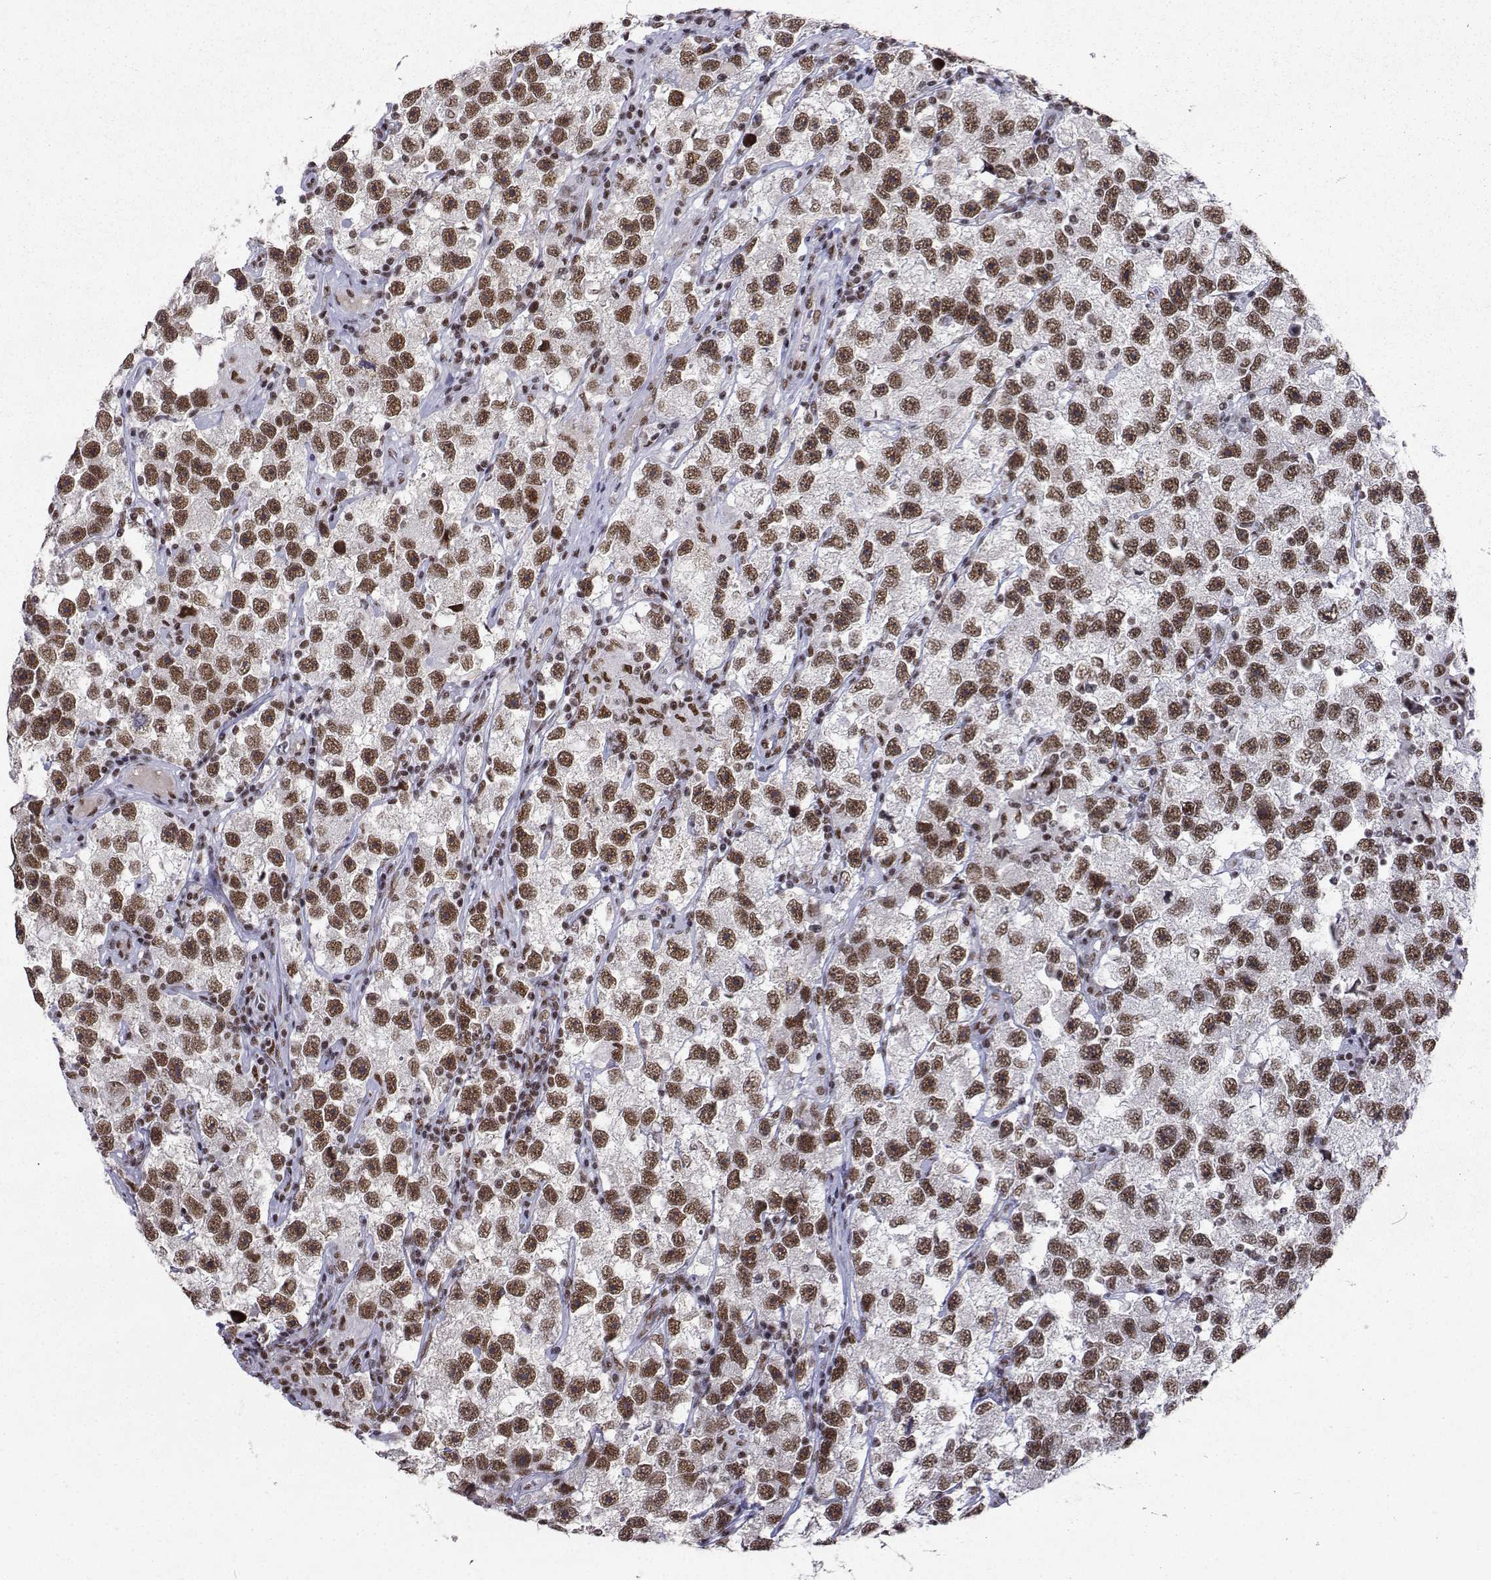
{"staining": {"intensity": "moderate", "quantity": ">75%", "location": "nuclear"}, "tissue": "testis cancer", "cell_type": "Tumor cells", "image_type": "cancer", "snomed": [{"axis": "morphology", "description": "Seminoma, NOS"}, {"axis": "topography", "description": "Testis"}], "caption": "Tumor cells show medium levels of moderate nuclear staining in approximately >75% of cells in human testis cancer.", "gene": "SNRPB2", "patient": {"sex": "male", "age": 26}}